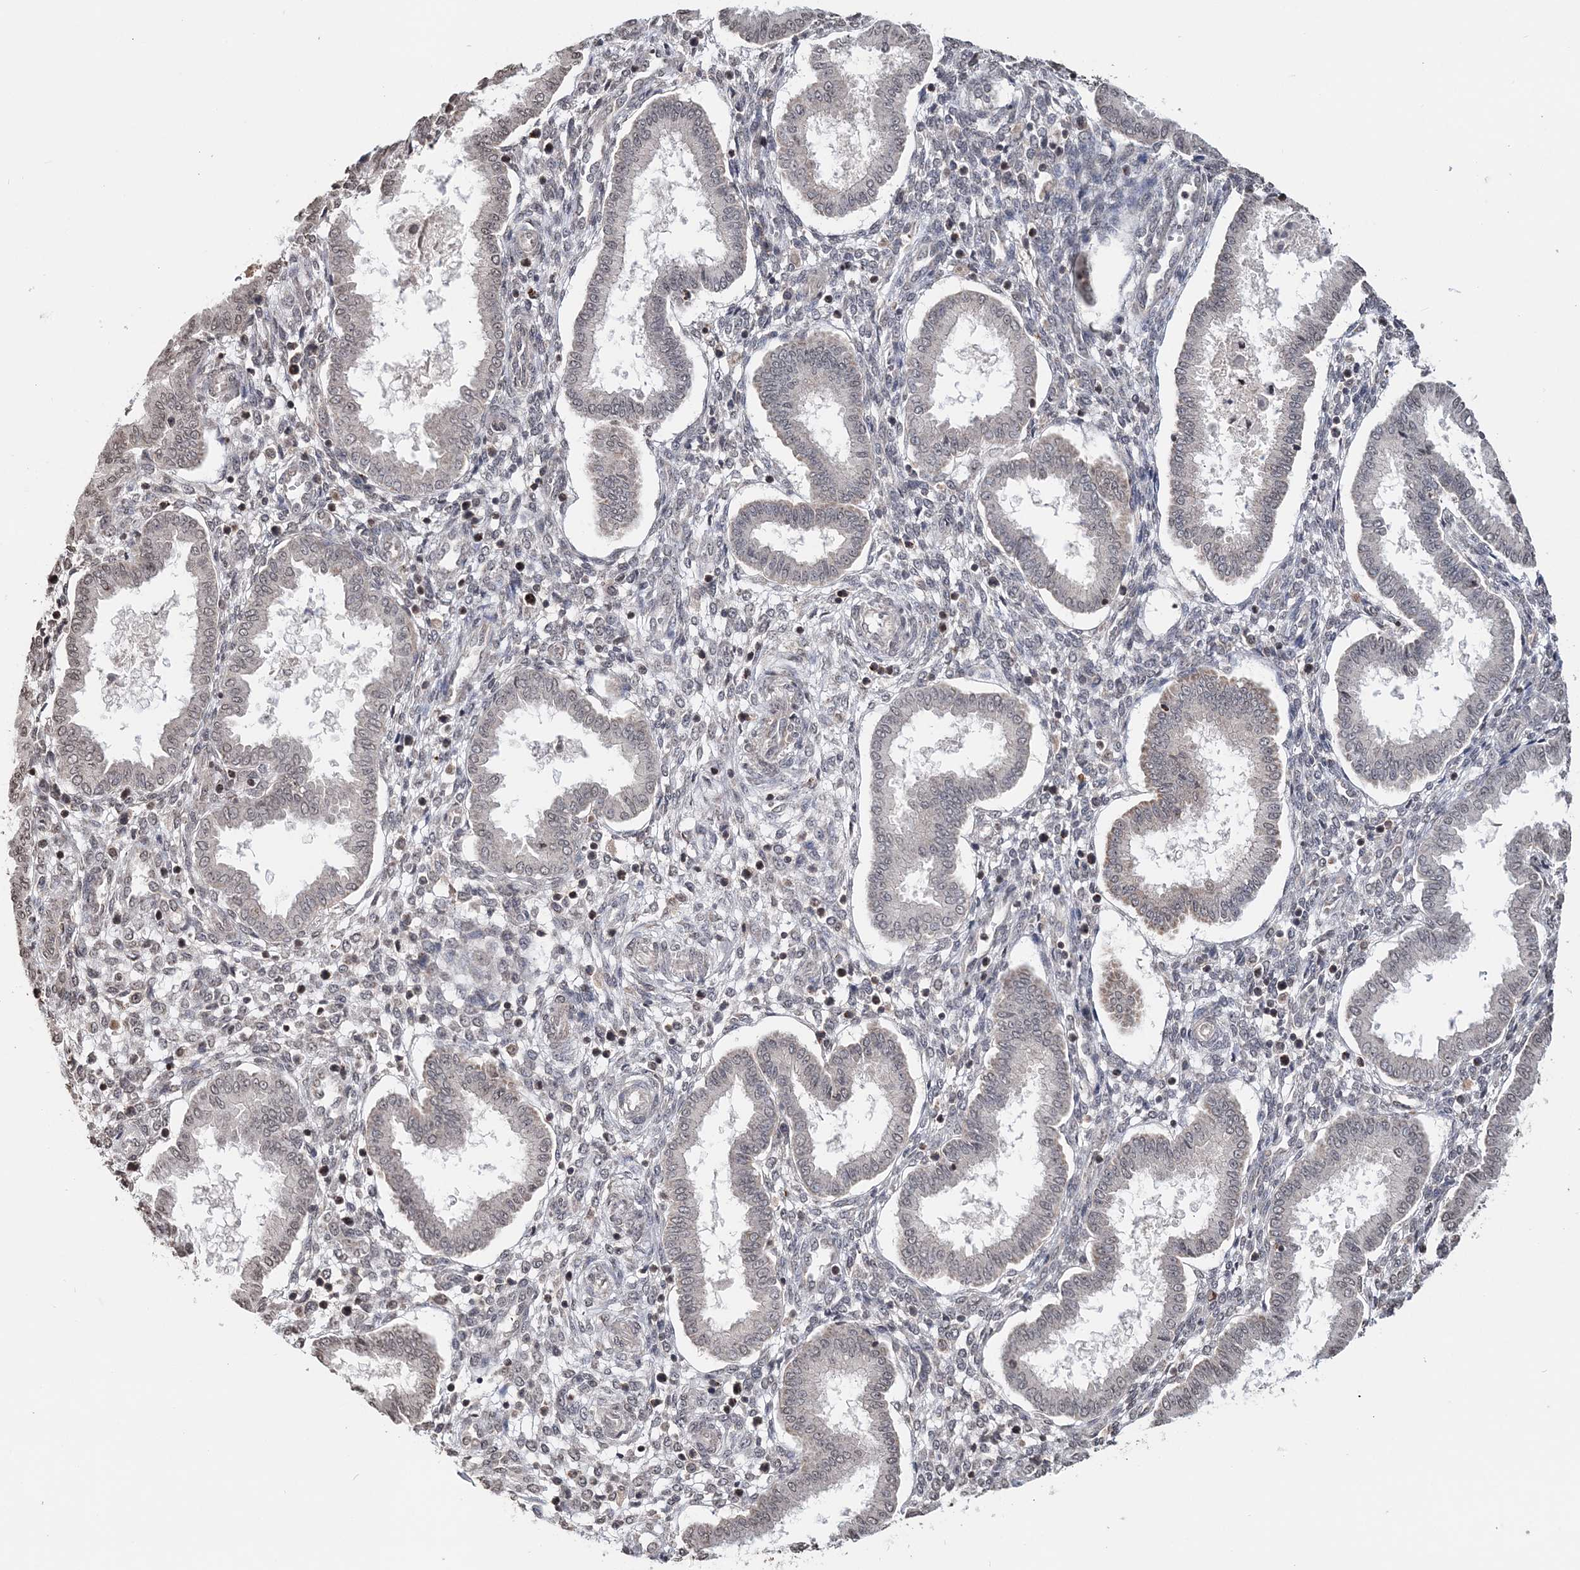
{"staining": {"intensity": "weak", "quantity": "<25%", "location": "nuclear"}, "tissue": "endometrium", "cell_type": "Cells in endometrial stroma", "image_type": "normal", "snomed": [{"axis": "morphology", "description": "Normal tissue, NOS"}, {"axis": "topography", "description": "Endometrium"}], "caption": "Photomicrograph shows no protein expression in cells in endometrial stroma of unremarkable endometrium.", "gene": "SOWAHB", "patient": {"sex": "female", "age": 24}}